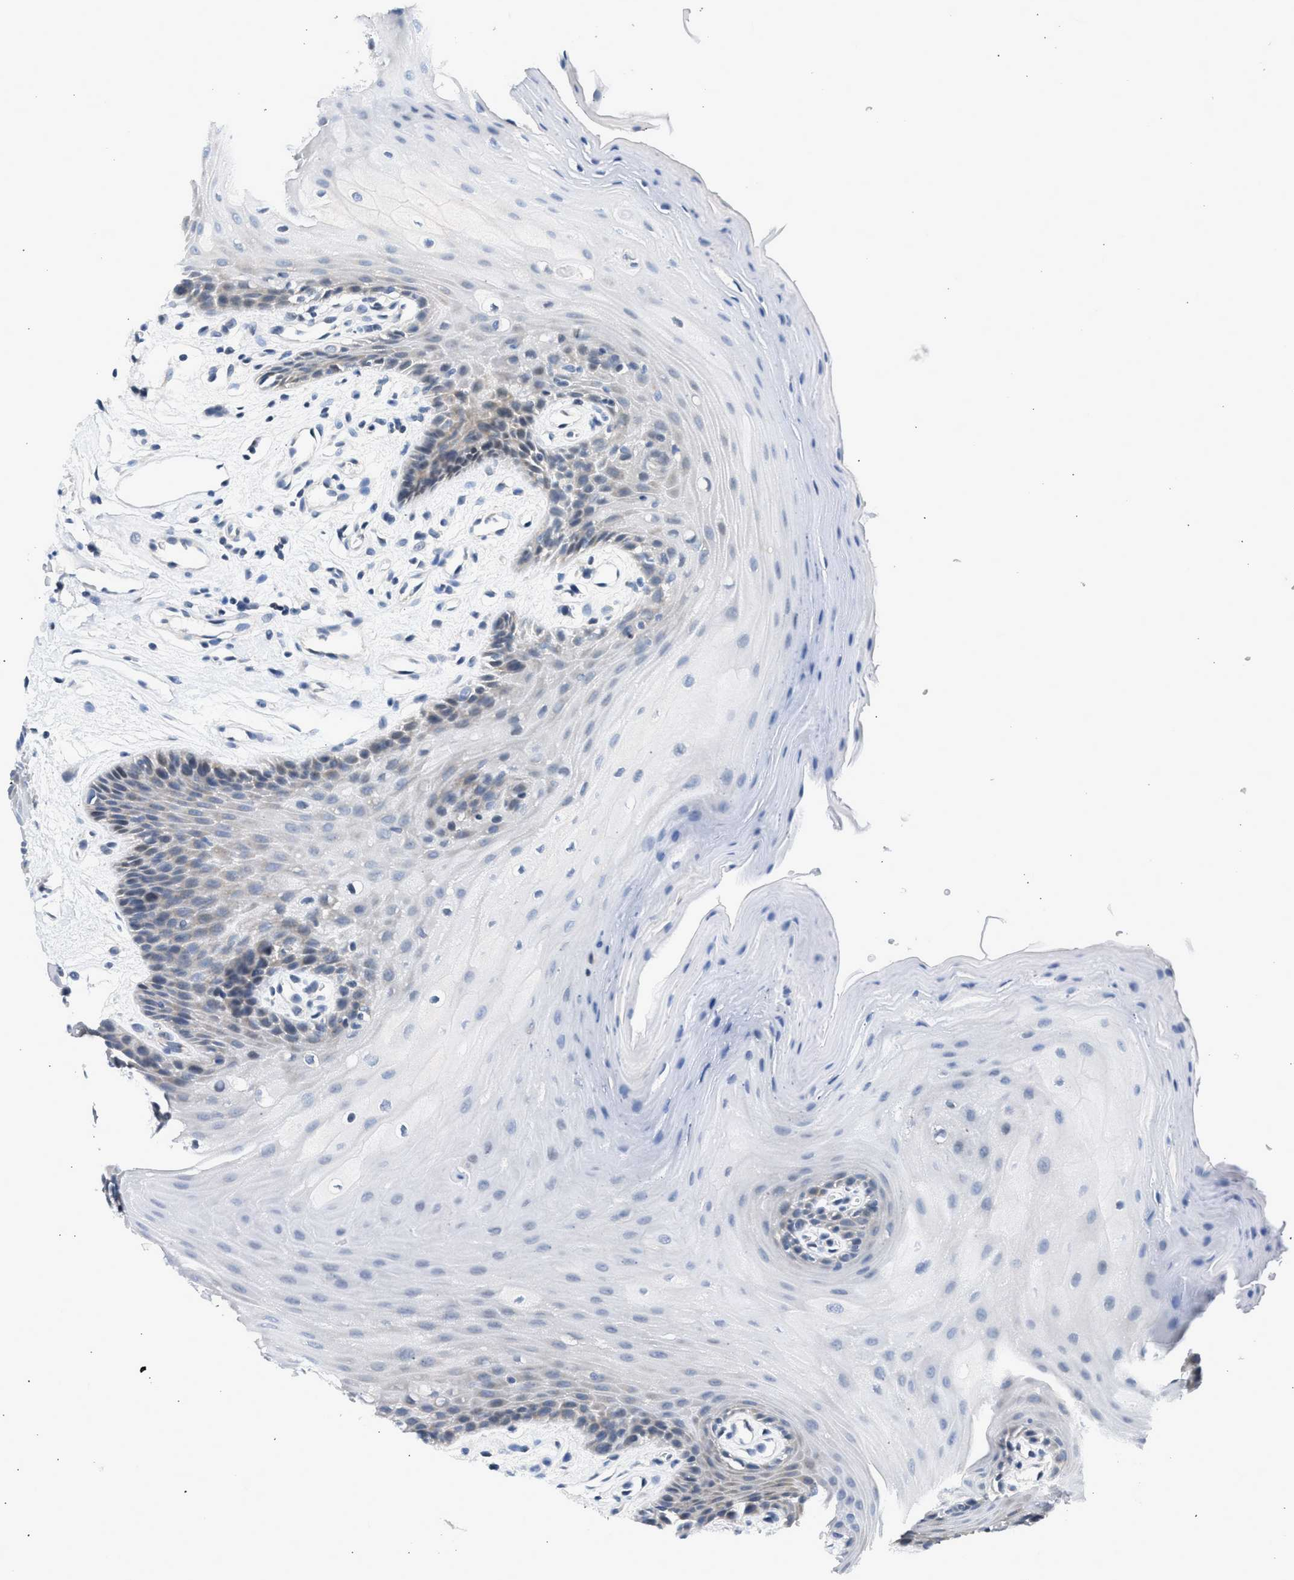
{"staining": {"intensity": "moderate", "quantity": "<25%", "location": "nuclear"}, "tissue": "oral mucosa", "cell_type": "Squamous epithelial cells", "image_type": "normal", "snomed": [{"axis": "morphology", "description": "Normal tissue, NOS"}, {"axis": "morphology", "description": "Squamous cell carcinoma, NOS"}, {"axis": "topography", "description": "Oral tissue"}, {"axis": "topography", "description": "Head-Neck"}], "caption": "Brown immunohistochemical staining in normal human oral mucosa shows moderate nuclear staining in about <25% of squamous epithelial cells. The protein of interest is stained brown, and the nuclei are stained in blue (DAB IHC with brightfield microscopy, high magnification).", "gene": "OLIG3", "patient": {"sex": "male", "age": 71}}